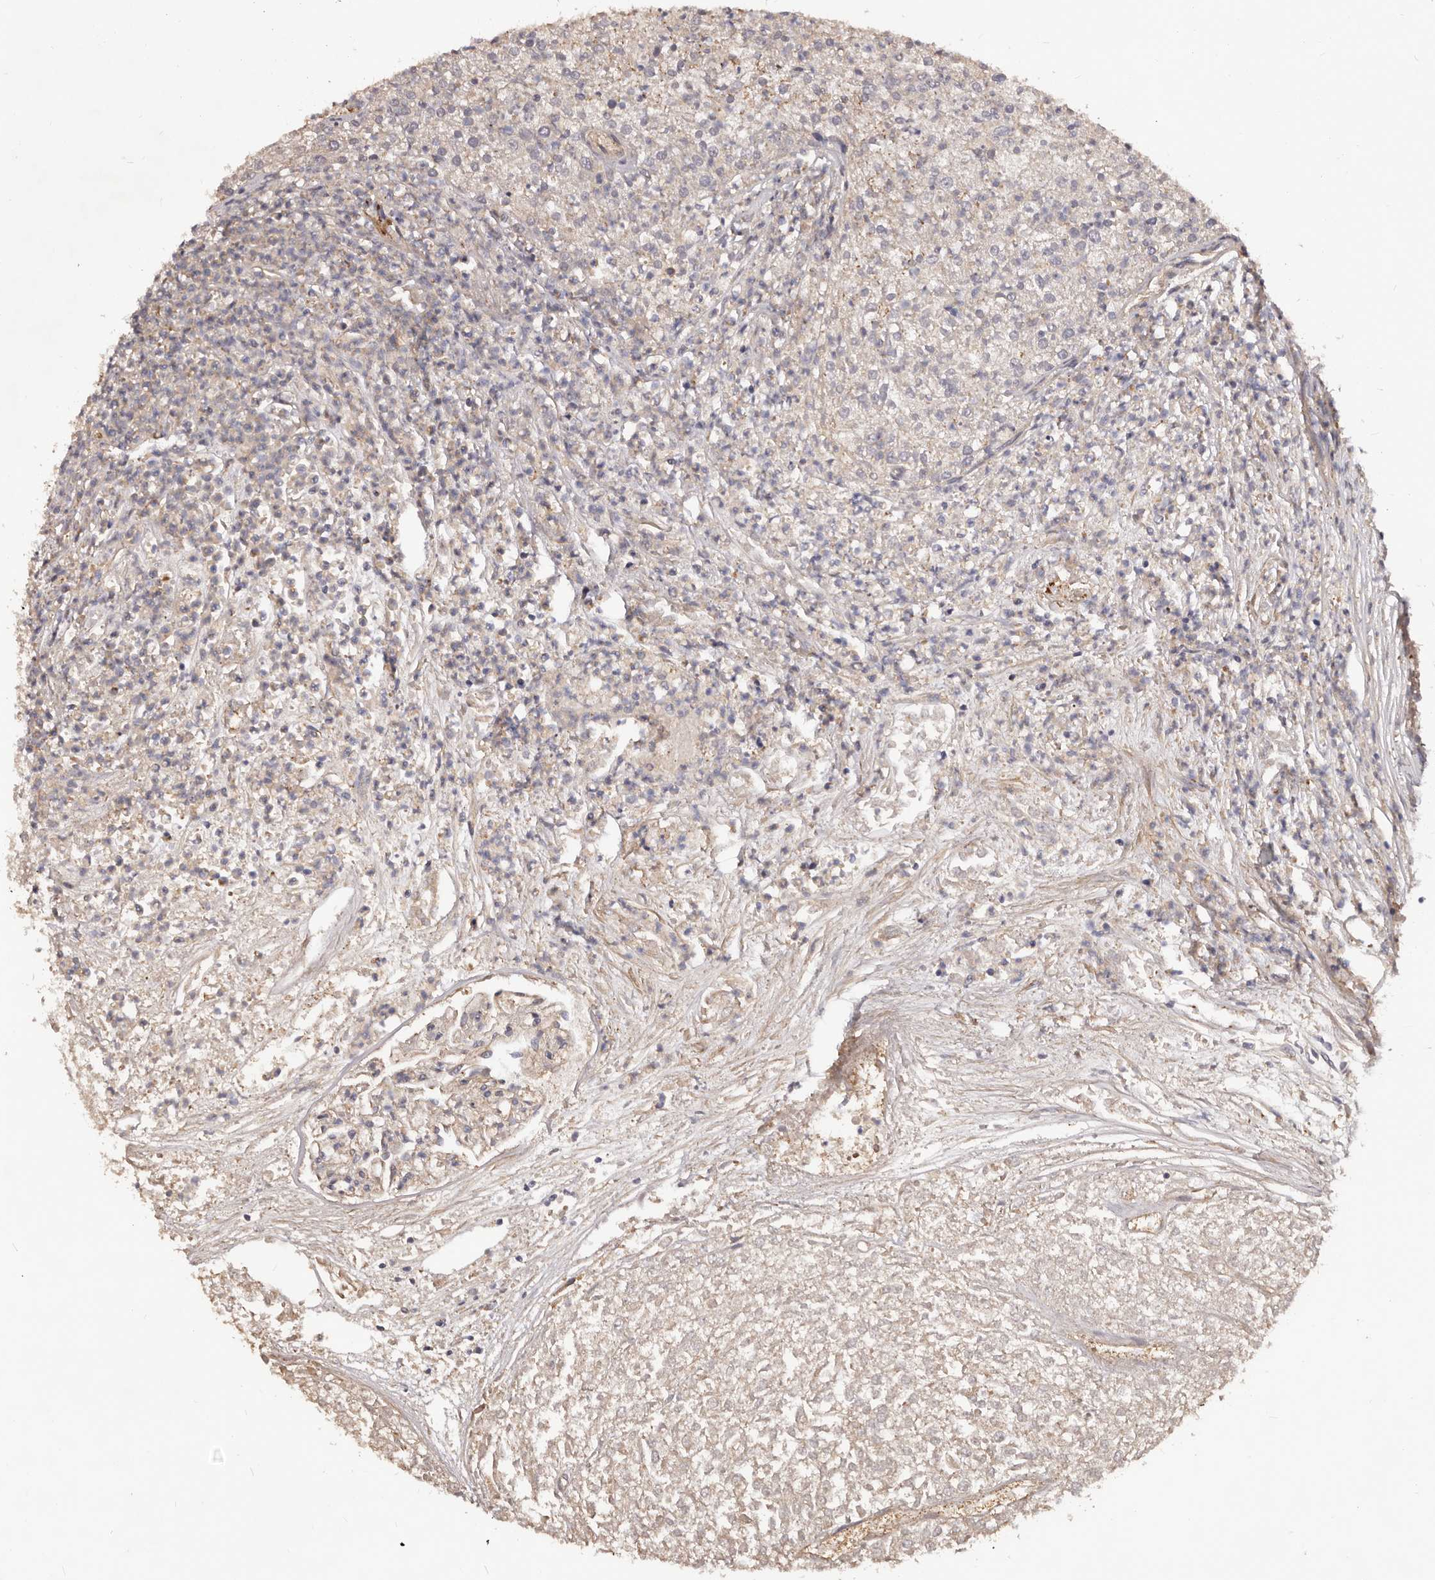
{"staining": {"intensity": "negative", "quantity": "none", "location": "none"}, "tissue": "renal cancer", "cell_type": "Tumor cells", "image_type": "cancer", "snomed": [{"axis": "morphology", "description": "Adenocarcinoma, NOS"}, {"axis": "topography", "description": "Kidney"}], "caption": "Photomicrograph shows no significant protein staining in tumor cells of renal cancer.", "gene": "GTPBP1", "patient": {"sex": "female", "age": 54}}